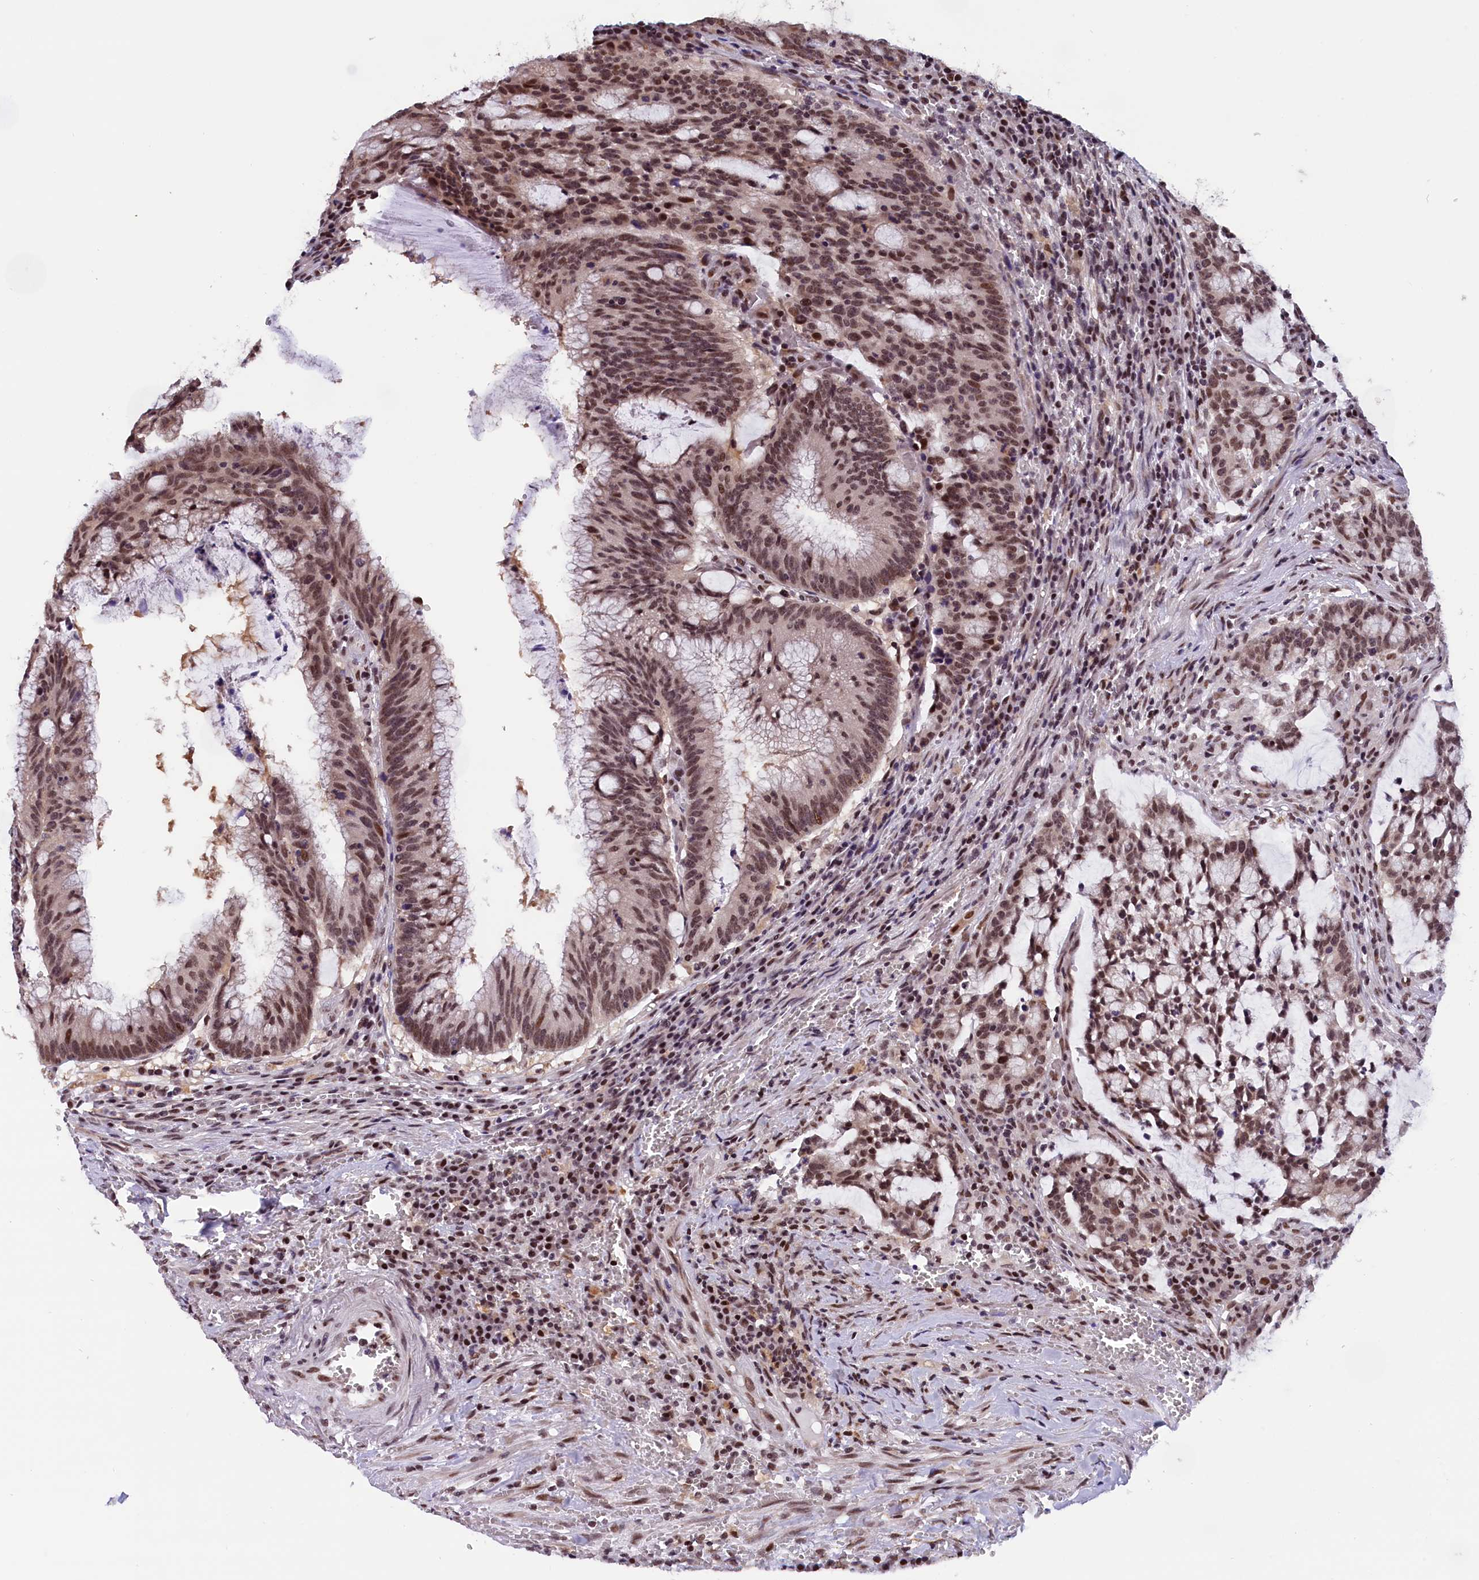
{"staining": {"intensity": "moderate", "quantity": ">75%", "location": "nuclear"}, "tissue": "colorectal cancer", "cell_type": "Tumor cells", "image_type": "cancer", "snomed": [{"axis": "morphology", "description": "Adenocarcinoma, NOS"}, {"axis": "topography", "description": "Rectum"}], "caption": "A photomicrograph of human colorectal adenocarcinoma stained for a protein exhibits moderate nuclear brown staining in tumor cells.", "gene": "CDYL2", "patient": {"sex": "female", "age": 77}}